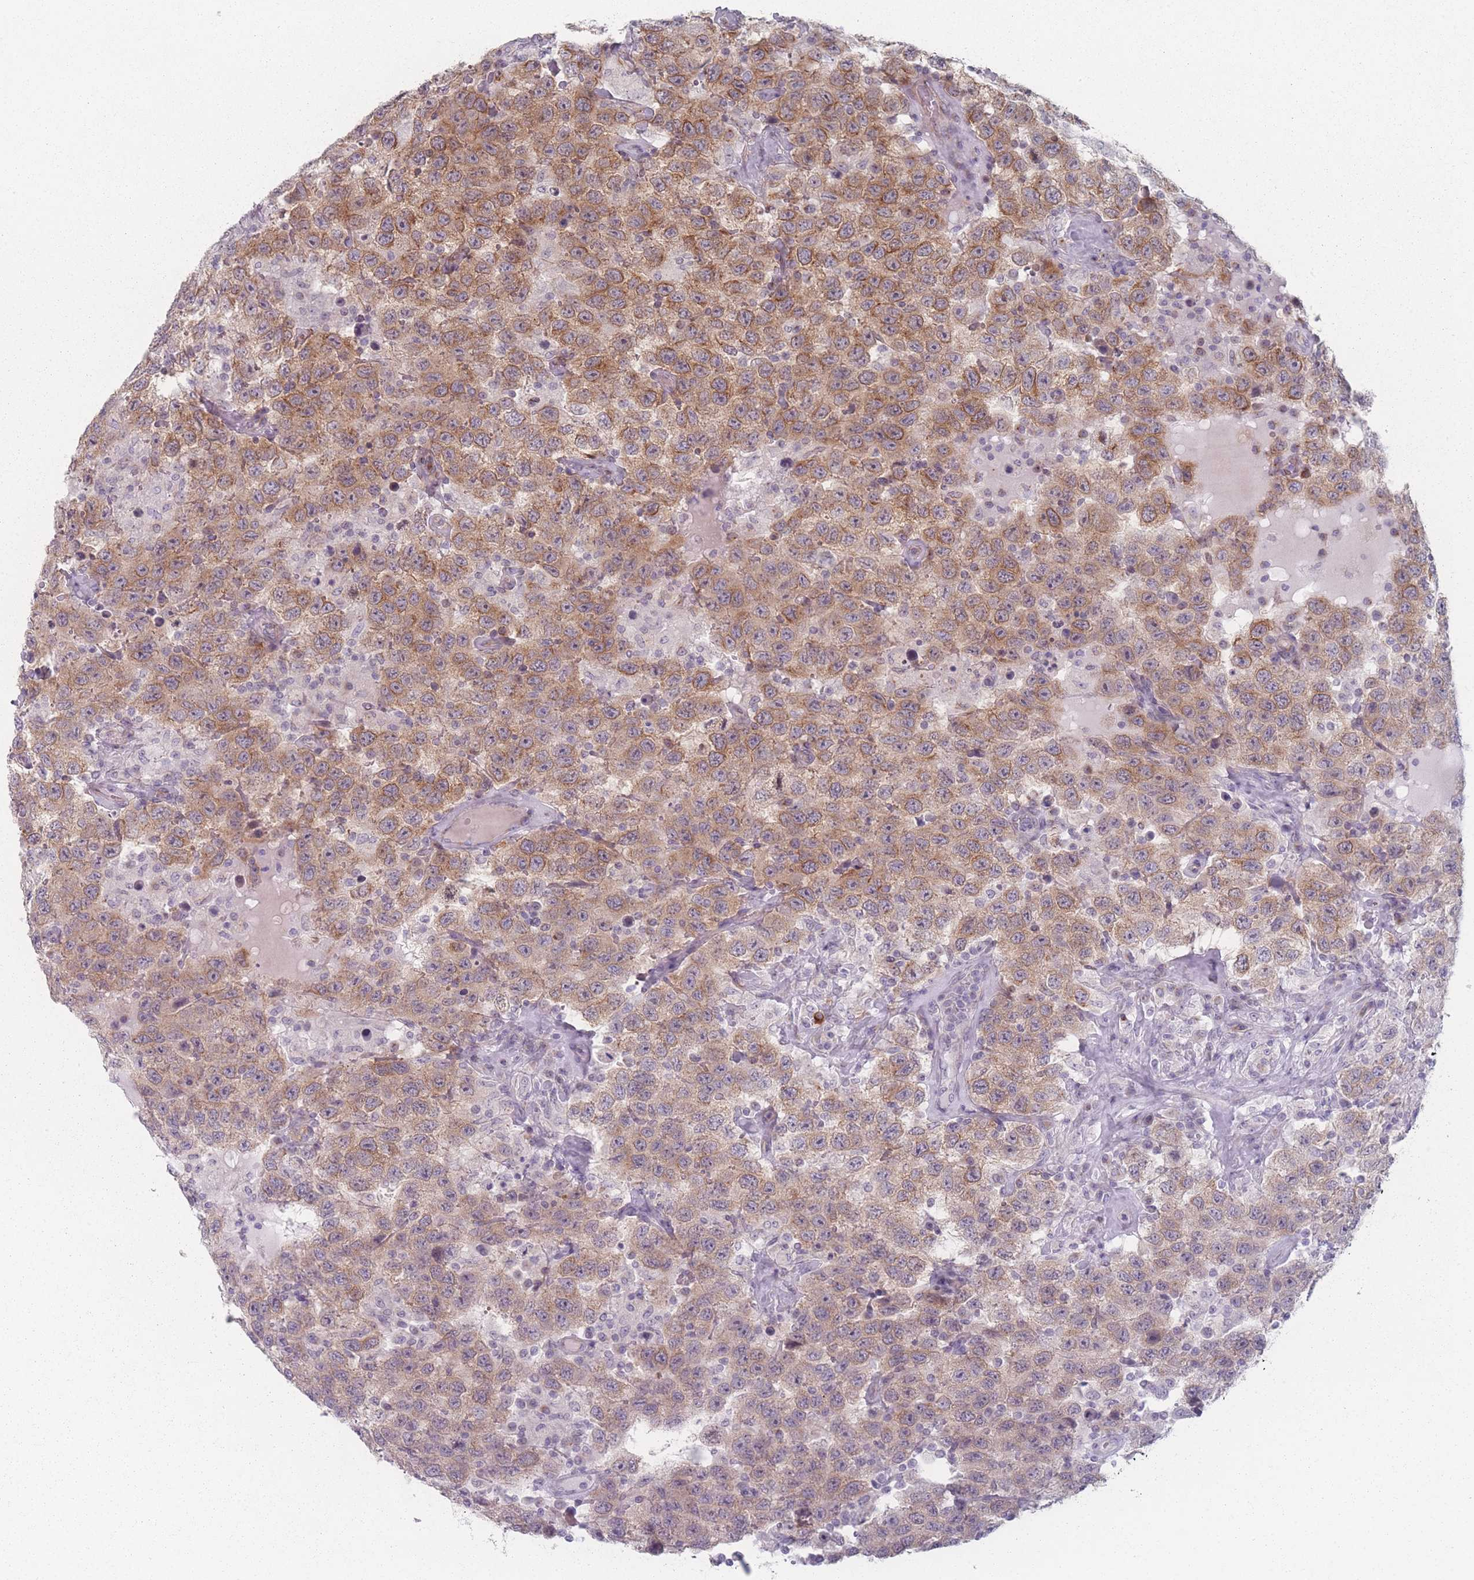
{"staining": {"intensity": "moderate", "quantity": ">75%", "location": "cytoplasmic/membranous"}, "tissue": "testis cancer", "cell_type": "Tumor cells", "image_type": "cancer", "snomed": [{"axis": "morphology", "description": "Seminoma, NOS"}, {"axis": "topography", "description": "Testis"}], "caption": "Testis cancer (seminoma) stained with a brown dye demonstrates moderate cytoplasmic/membranous positive positivity in approximately >75% of tumor cells.", "gene": "RNF4", "patient": {"sex": "male", "age": 41}}